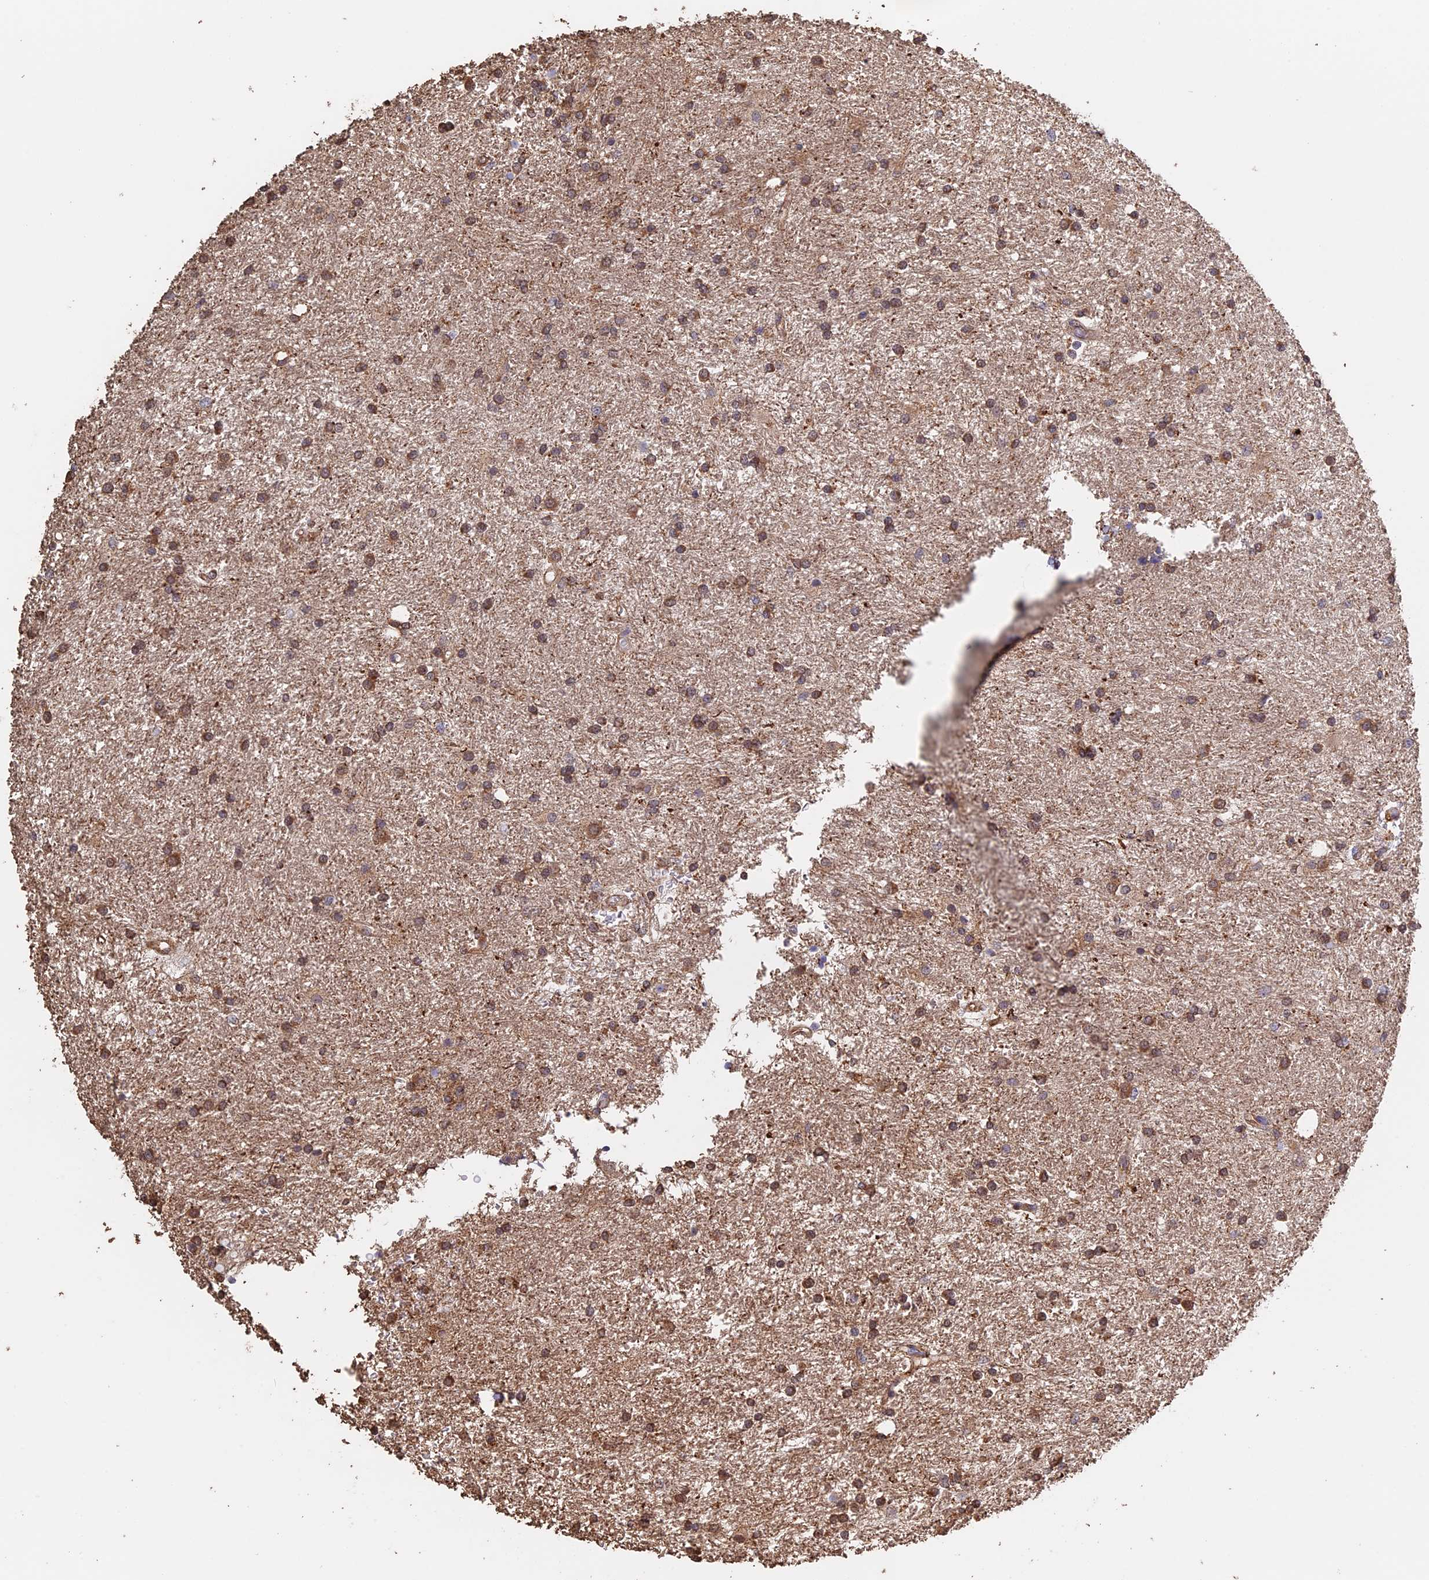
{"staining": {"intensity": "moderate", "quantity": ">75%", "location": "cytoplasmic/membranous"}, "tissue": "glioma", "cell_type": "Tumor cells", "image_type": "cancer", "snomed": [{"axis": "morphology", "description": "Glioma, malignant, High grade"}, {"axis": "topography", "description": "Brain"}], "caption": "Immunohistochemistry photomicrograph of glioma stained for a protein (brown), which demonstrates medium levels of moderate cytoplasmic/membranous expression in approximately >75% of tumor cells.", "gene": "PIGQ", "patient": {"sex": "male", "age": 77}}